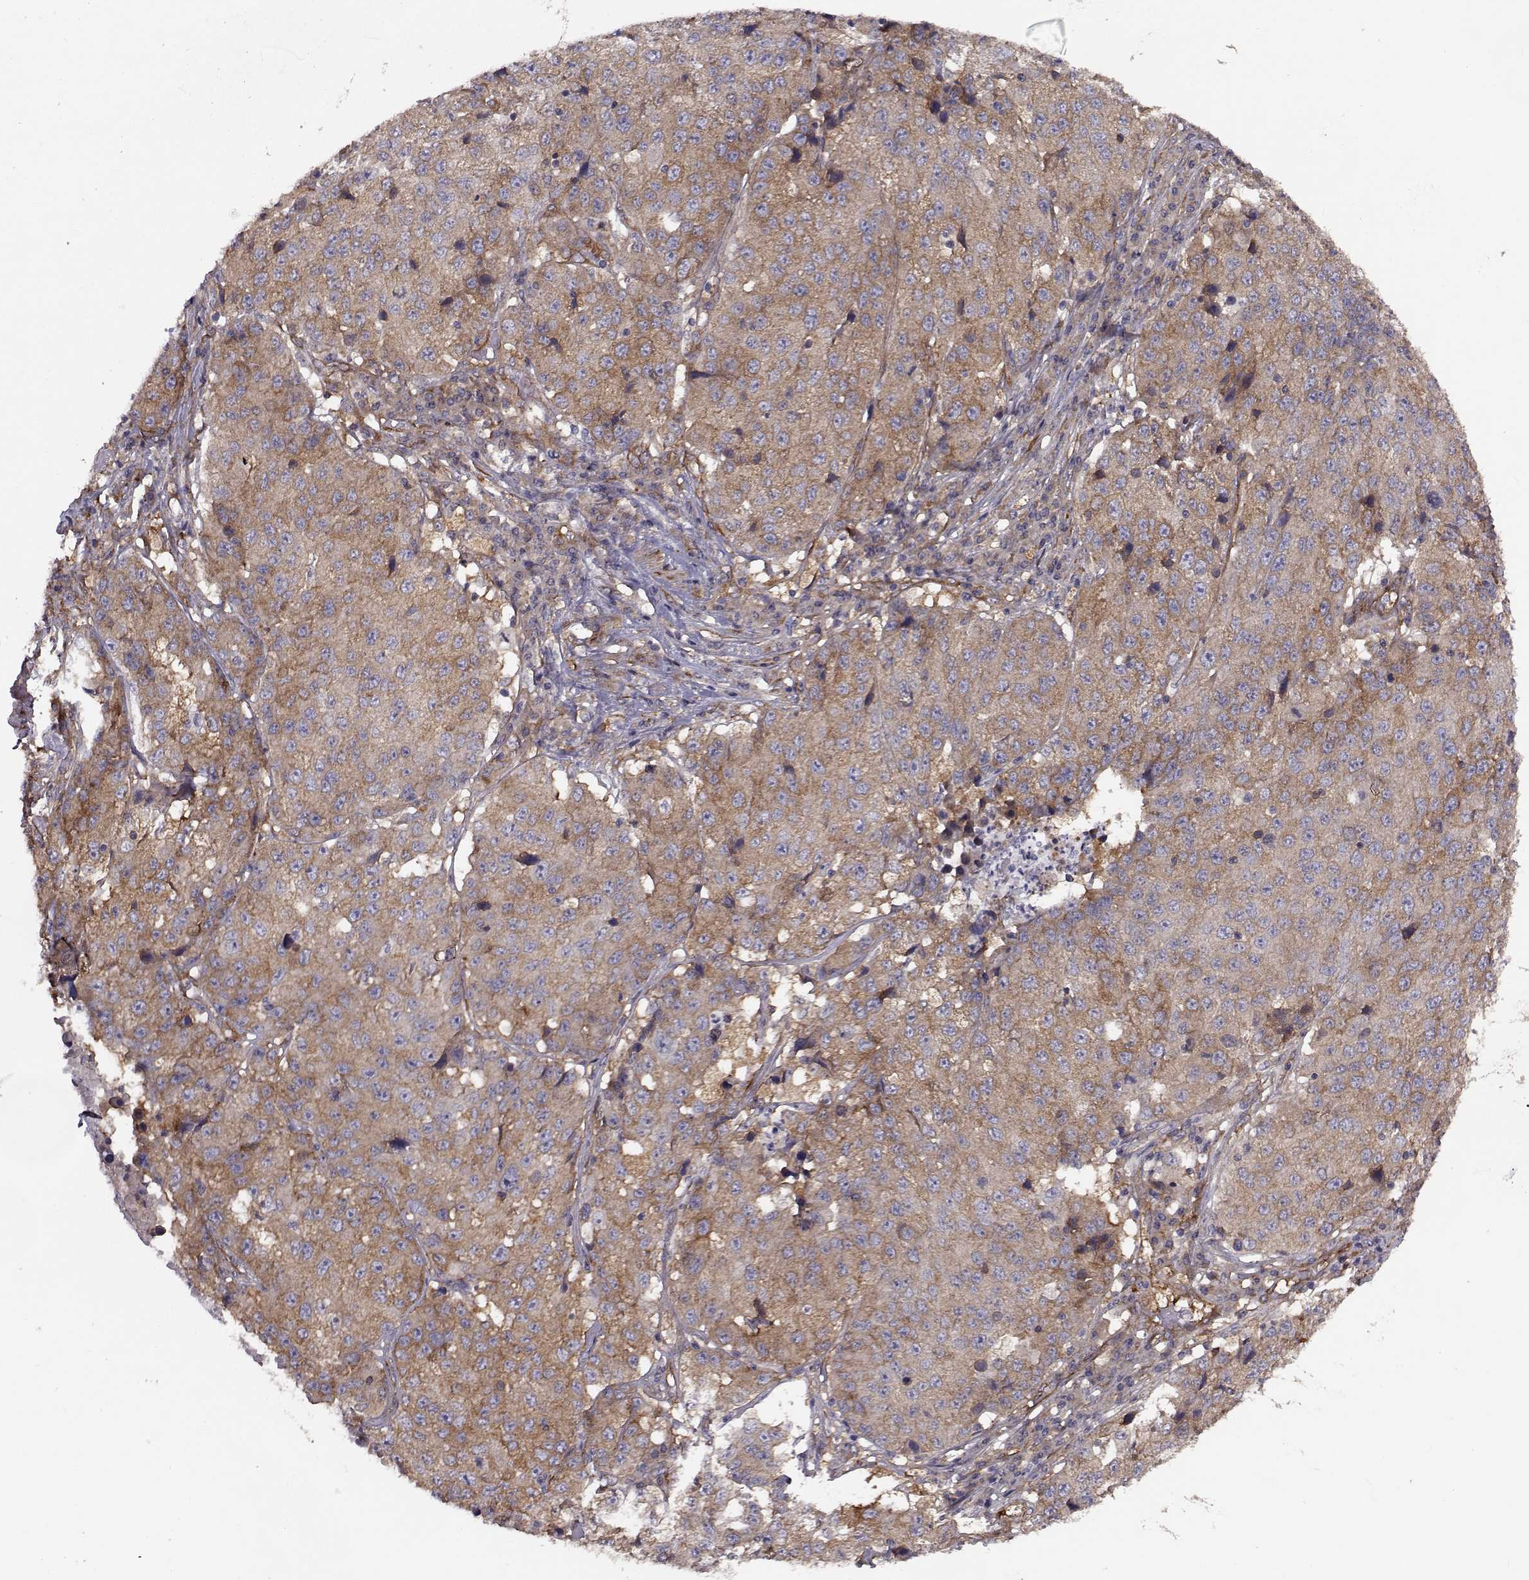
{"staining": {"intensity": "moderate", "quantity": ">75%", "location": "cytoplasmic/membranous"}, "tissue": "stomach cancer", "cell_type": "Tumor cells", "image_type": "cancer", "snomed": [{"axis": "morphology", "description": "Adenocarcinoma, NOS"}, {"axis": "topography", "description": "Stomach"}], "caption": "DAB (3,3'-diaminobenzidine) immunohistochemical staining of stomach adenocarcinoma demonstrates moderate cytoplasmic/membranous protein expression in about >75% of tumor cells. (DAB (3,3'-diaminobenzidine) IHC, brown staining for protein, blue staining for nuclei).", "gene": "TRIP10", "patient": {"sex": "male", "age": 71}}